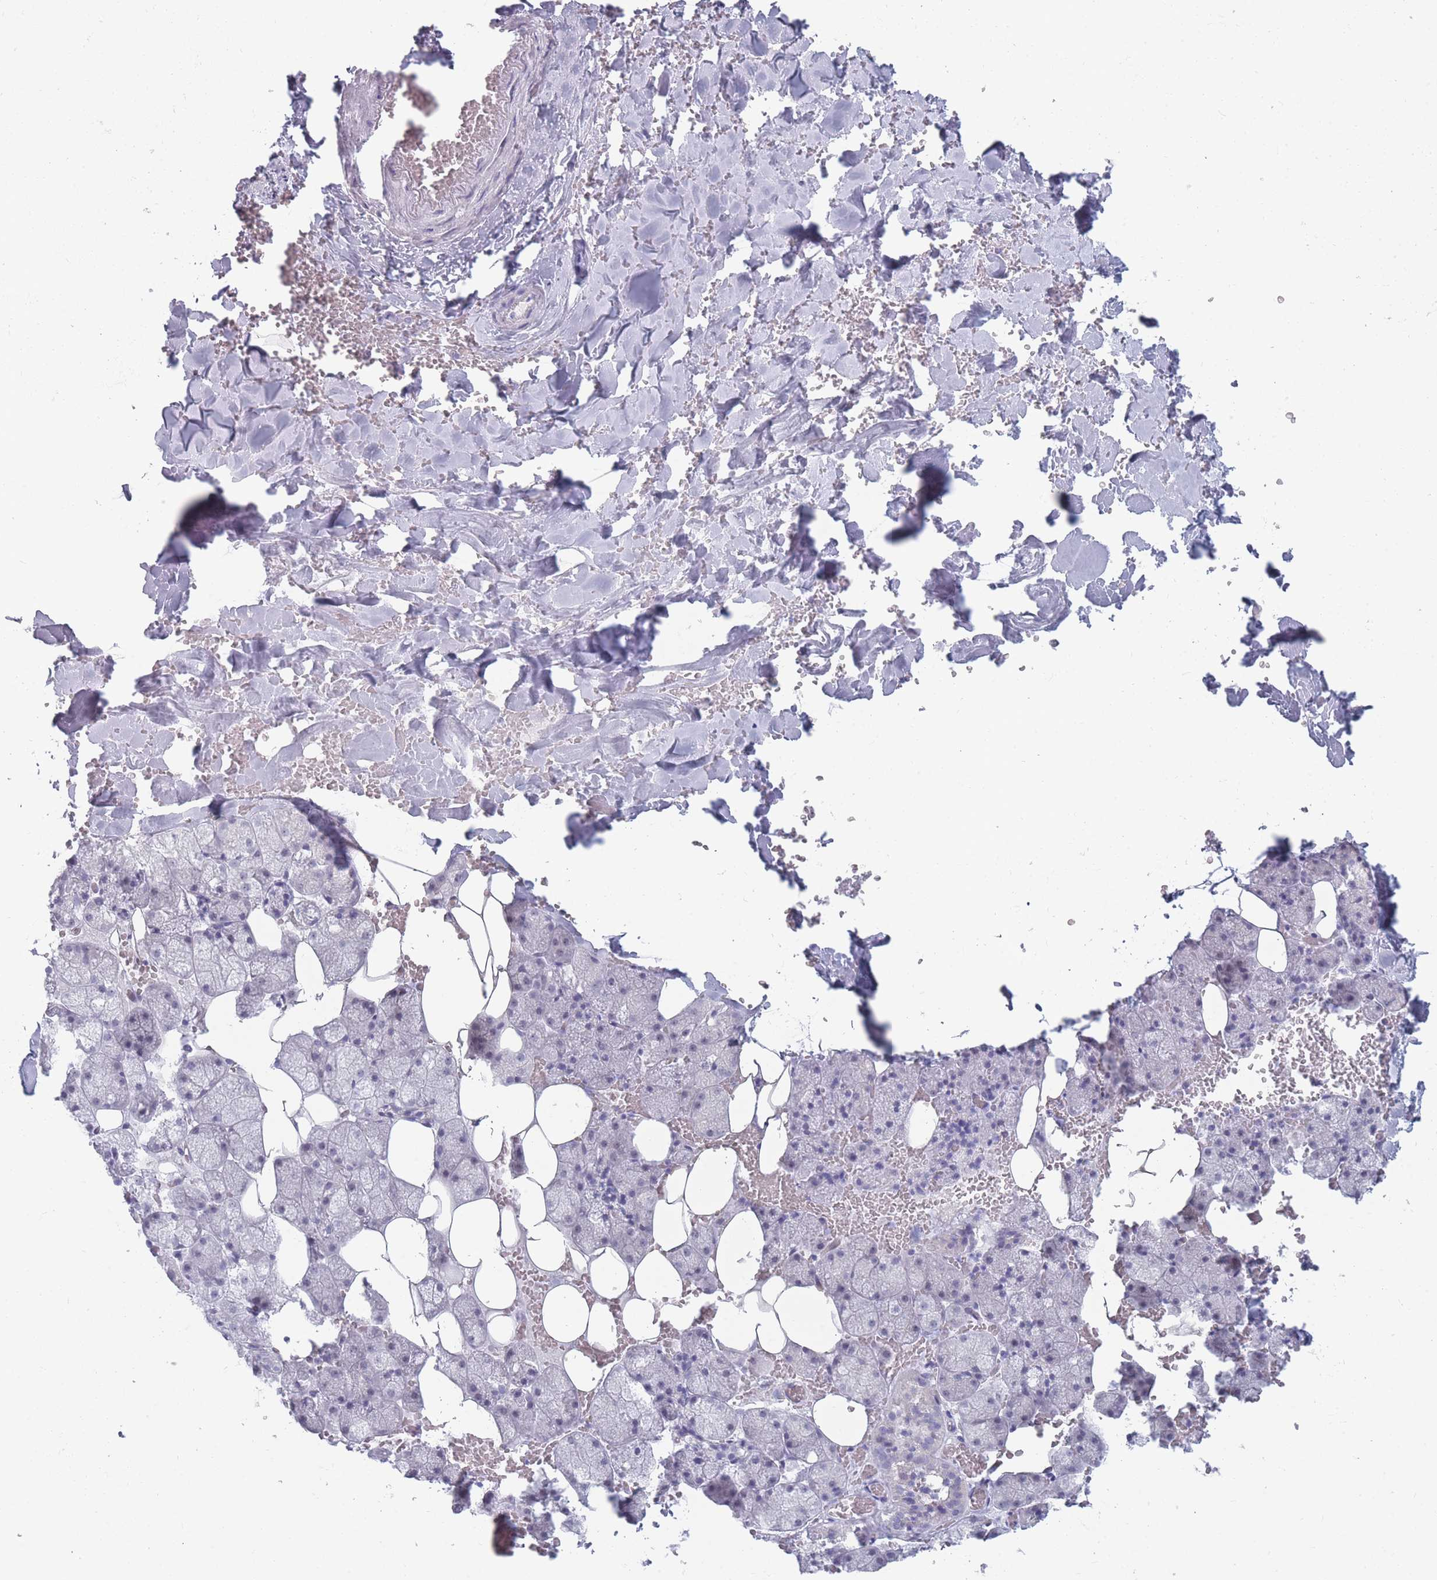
{"staining": {"intensity": "negative", "quantity": "none", "location": "none"}, "tissue": "adipose tissue", "cell_type": "Adipocytes", "image_type": "normal", "snomed": [{"axis": "morphology", "description": "Normal tissue, NOS"}, {"axis": "topography", "description": "Salivary gland"}, {"axis": "topography", "description": "Peripheral nerve tissue"}], "caption": "Immunohistochemistry histopathology image of benign adipose tissue: human adipose tissue stained with DAB (3,3'-diaminobenzidine) shows no significant protein expression in adipocytes.", "gene": "ROS1", "patient": {"sex": "male", "age": 38}}